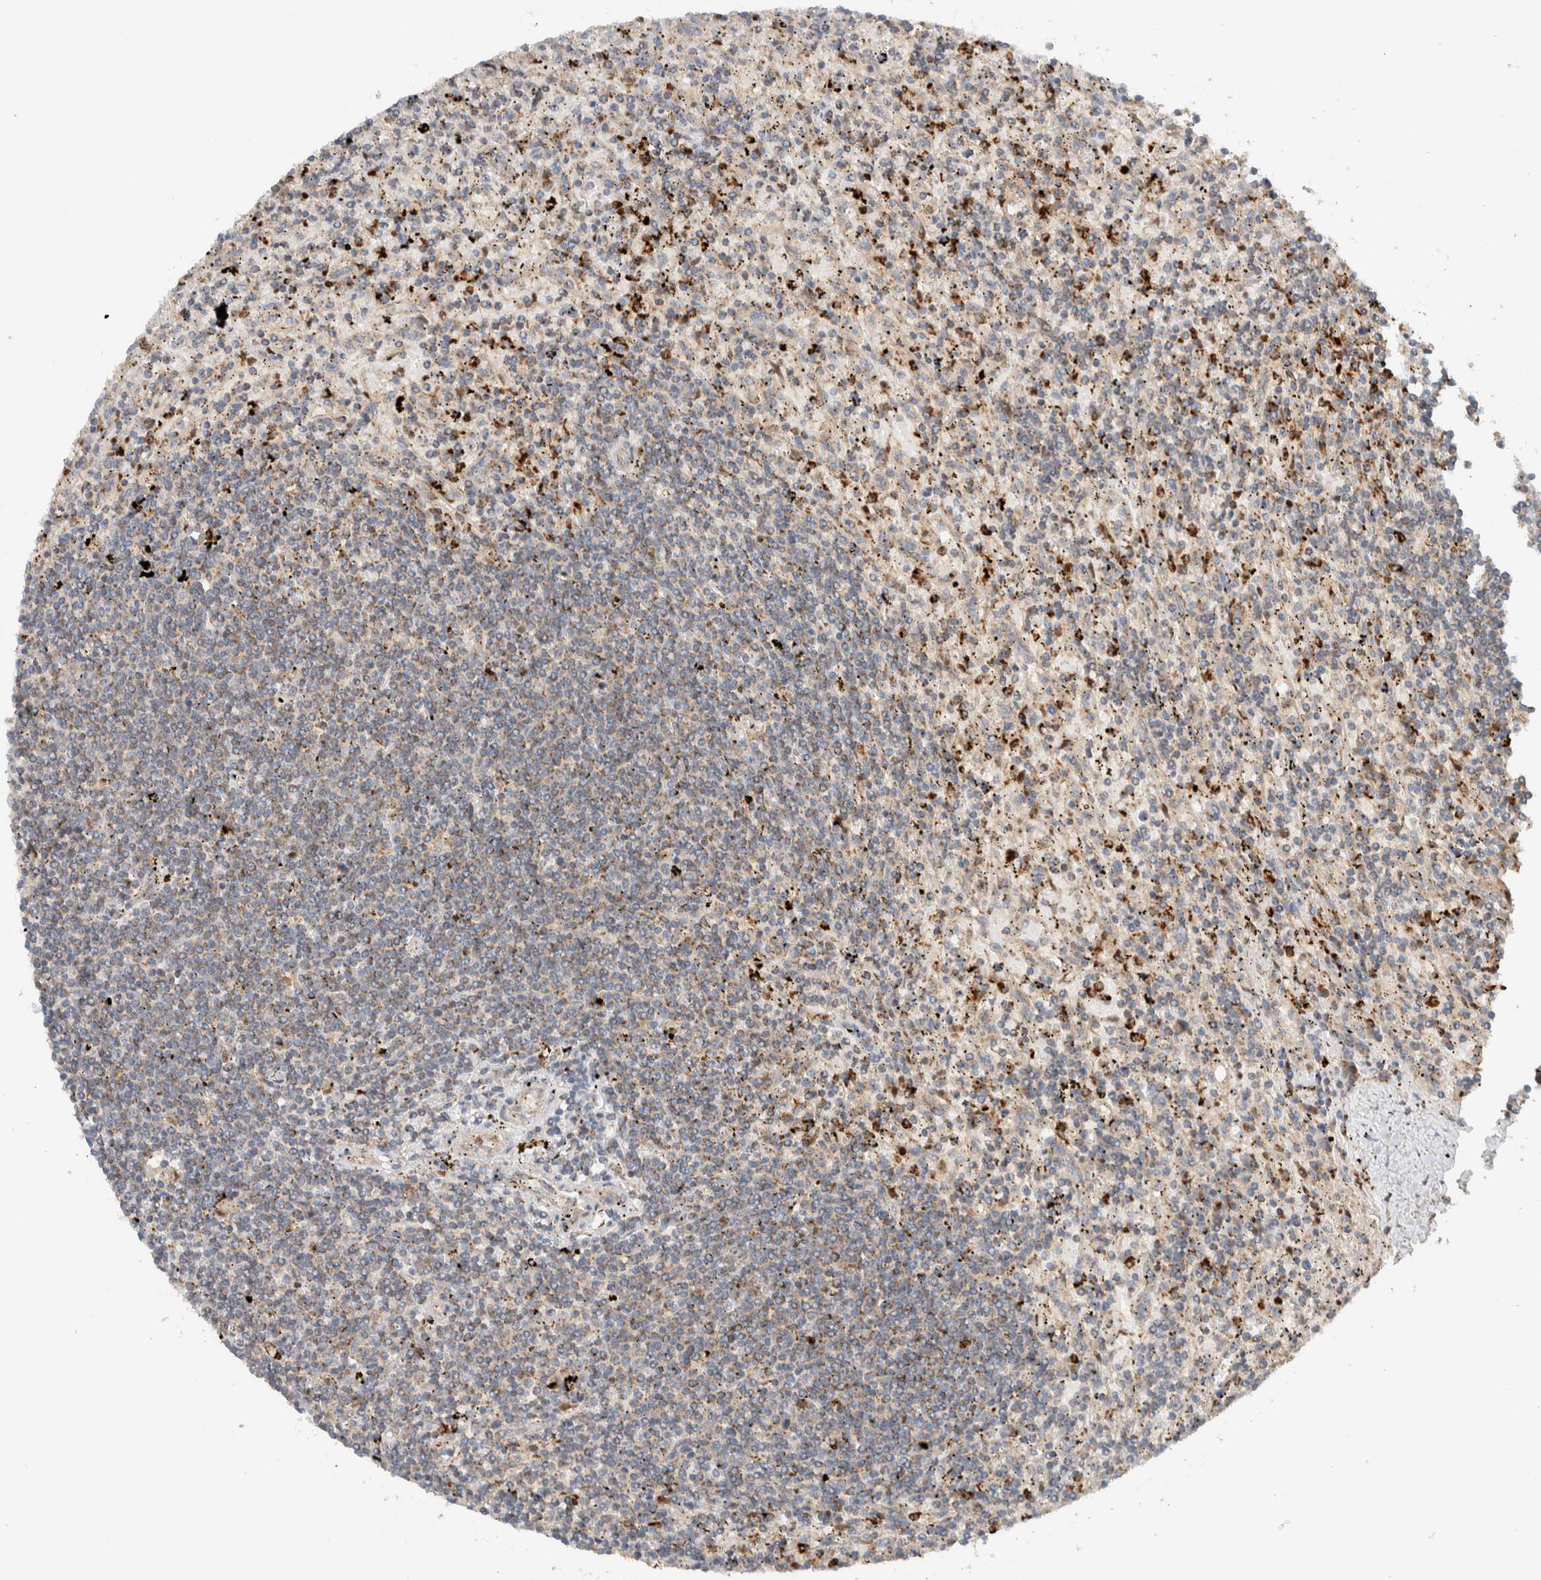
{"staining": {"intensity": "weak", "quantity": "25%-75%", "location": "cytoplasmic/membranous"}, "tissue": "lymphoma", "cell_type": "Tumor cells", "image_type": "cancer", "snomed": [{"axis": "morphology", "description": "Malignant lymphoma, non-Hodgkin's type, Low grade"}, {"axis": "topography", "description": "Spleen"}], "caption": "Lymphoma stained for a protein displays weak cytoplasmic/membranous positivity in tumor cells.", "gene": "VPS53", "patient": {"sex": "male", "age": 76}}